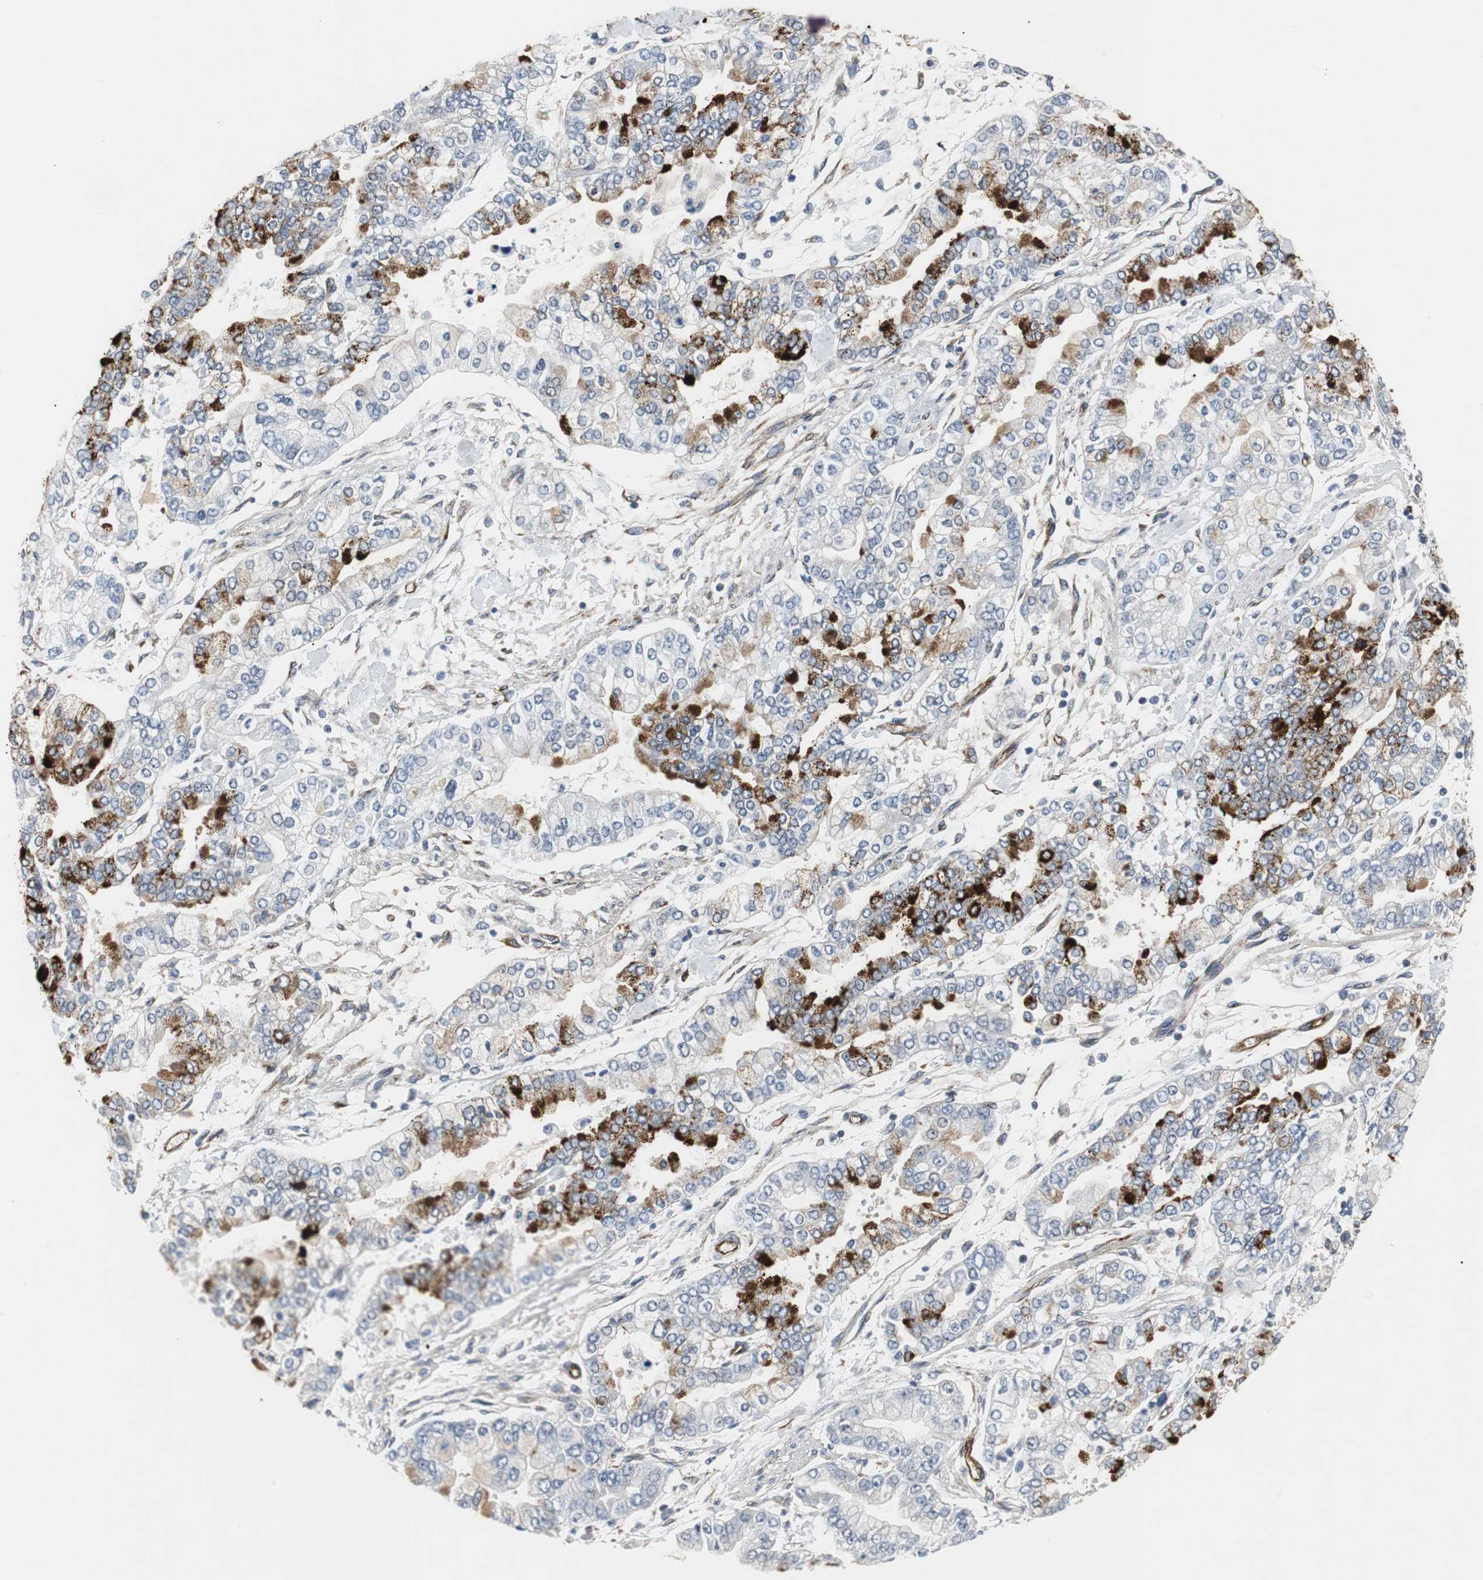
{"staining": {"intensity": "strong", "quantity": "<25%", "location": "cytoplasmic/membranous"}, "tissue": "stomach cancer", "cell_type": "Tumor cells", "image_type": "cancer", "snomed": [{"axis": "morphology", "description": "Normal tissue, NOS"}, {"axis": "morphology", "description": "Adenocarcinoma, NOS"}, {"axis": "topography", "description": "Stomach, upper"}, {"axis": "topography", "description": "Stomach"}], "caption": "Protein staining demonstrates strong cytoplasmic/membranous positivity in about <25% of tumor cells in stomach adenocarcinoma.", "gene": "ISCU", "patient": {"sex": "male", "age": 76}}